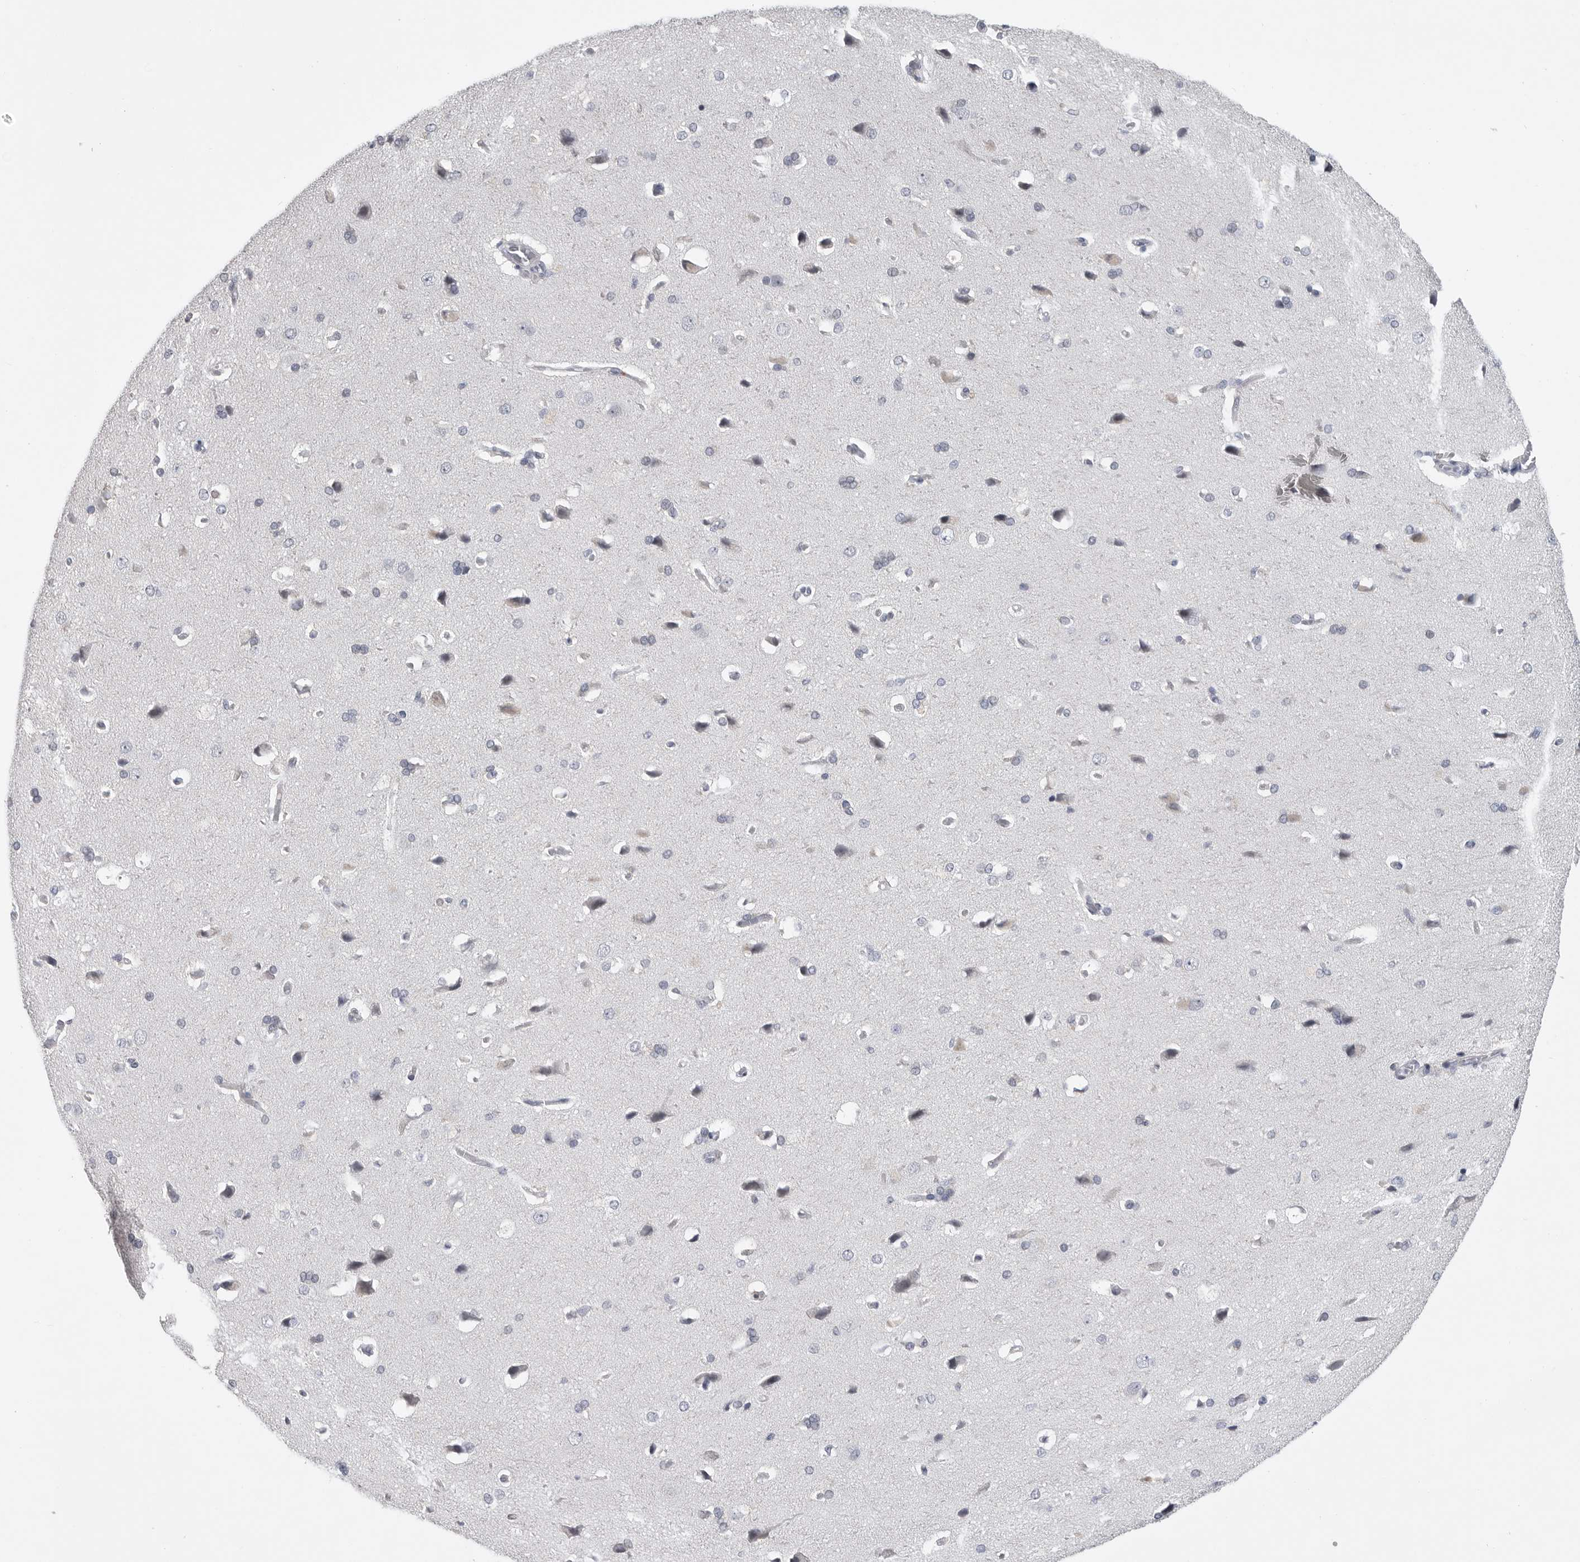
{"staining": {"intensity": "negative", "quantity": "none", "location": "none"}, "tissue": "cerebral cortex", "cell_type": "Endothelial cells", "image_type": "normal", "snomed": [{"axis": "morphology", "description": "Normal tissue, NOS"}, {"axis": "topography", "description": "Cerebral cortex"}], "caption": "This is an IHC photomicrograph of benign human cerebral cortex. There is no staining in endothelial cells.", "gene": "FBXO43", "patient": {"sex": "male", "age": 62}}